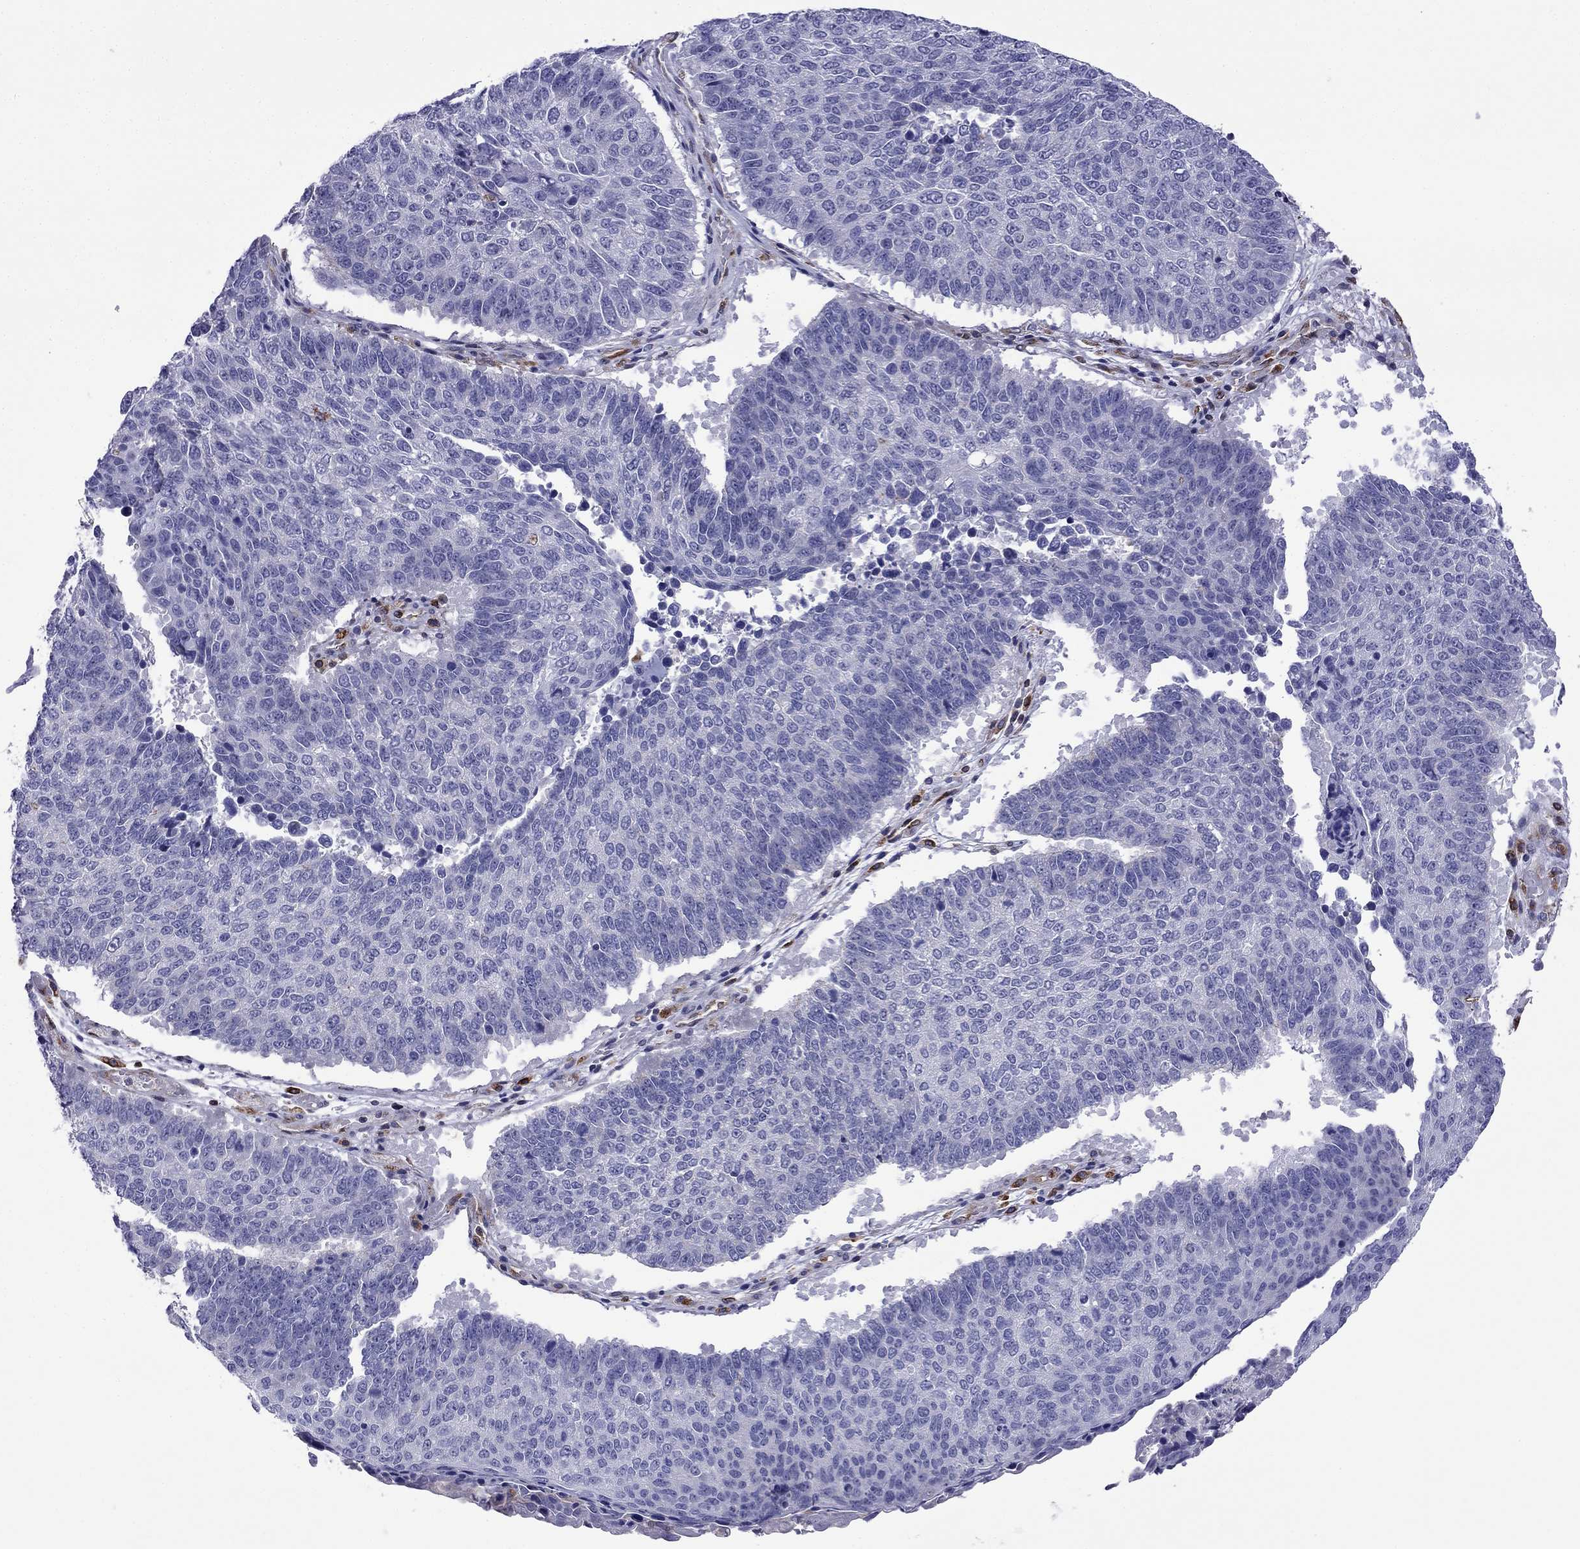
{"staining": {"intensity": "negative", "quantity": "none", "location": "none"}, "tissue": "lung cancer", "cell_type": "Tumor cells", "image_type": "cancer", "snomed": [{"axis": "morphology", "description": "Squamous cell carcinoma, NOS"}, {"axis": "topography", "description": "Lung"}], "caption": "Lung squamous cell carcinoma was stained to show a protein in brown. There is no significant positivity in tumor cells.", "gene": "GNAL", "patient": {"sex": "male", "age": 73}}